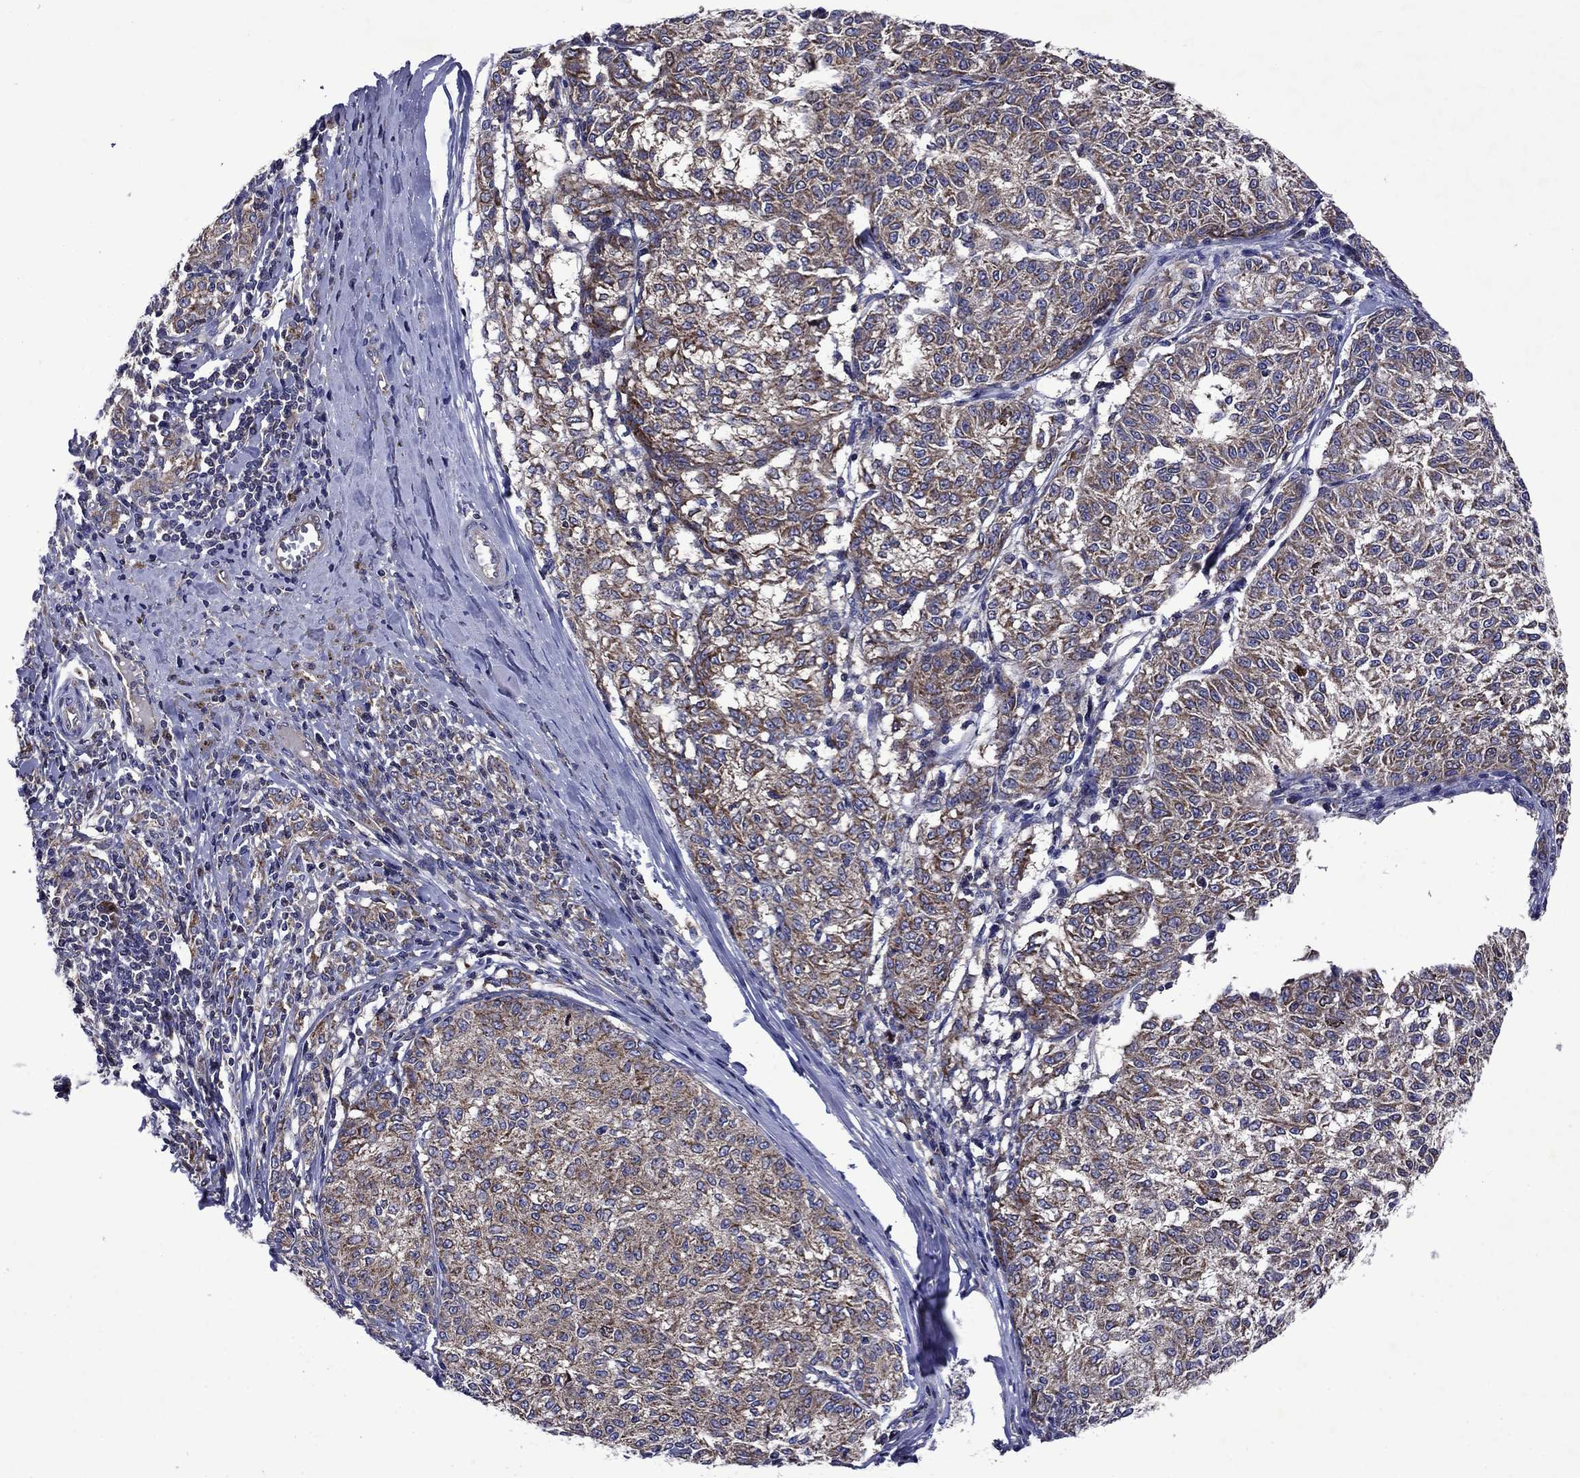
{"staining": {"intensity": "weak", "quantity": ">75%", "location": "cytoplasmic/membranous"}, "tissue": "melanoma", "cell_type": "Tumor cells", "image_type": "cancer", "snomed": [{"axis": "morphology", "description": "Malignant melanoma, NOS"}, {"axis": "topography", "description": "Skin"}], "caption": "Tumor cells reveal weak cytoplasmic/membranous positivity in about >75% of cells in melanoma.", "gene": "KIF22", "patient": {"sex": "female", "age": 72}}